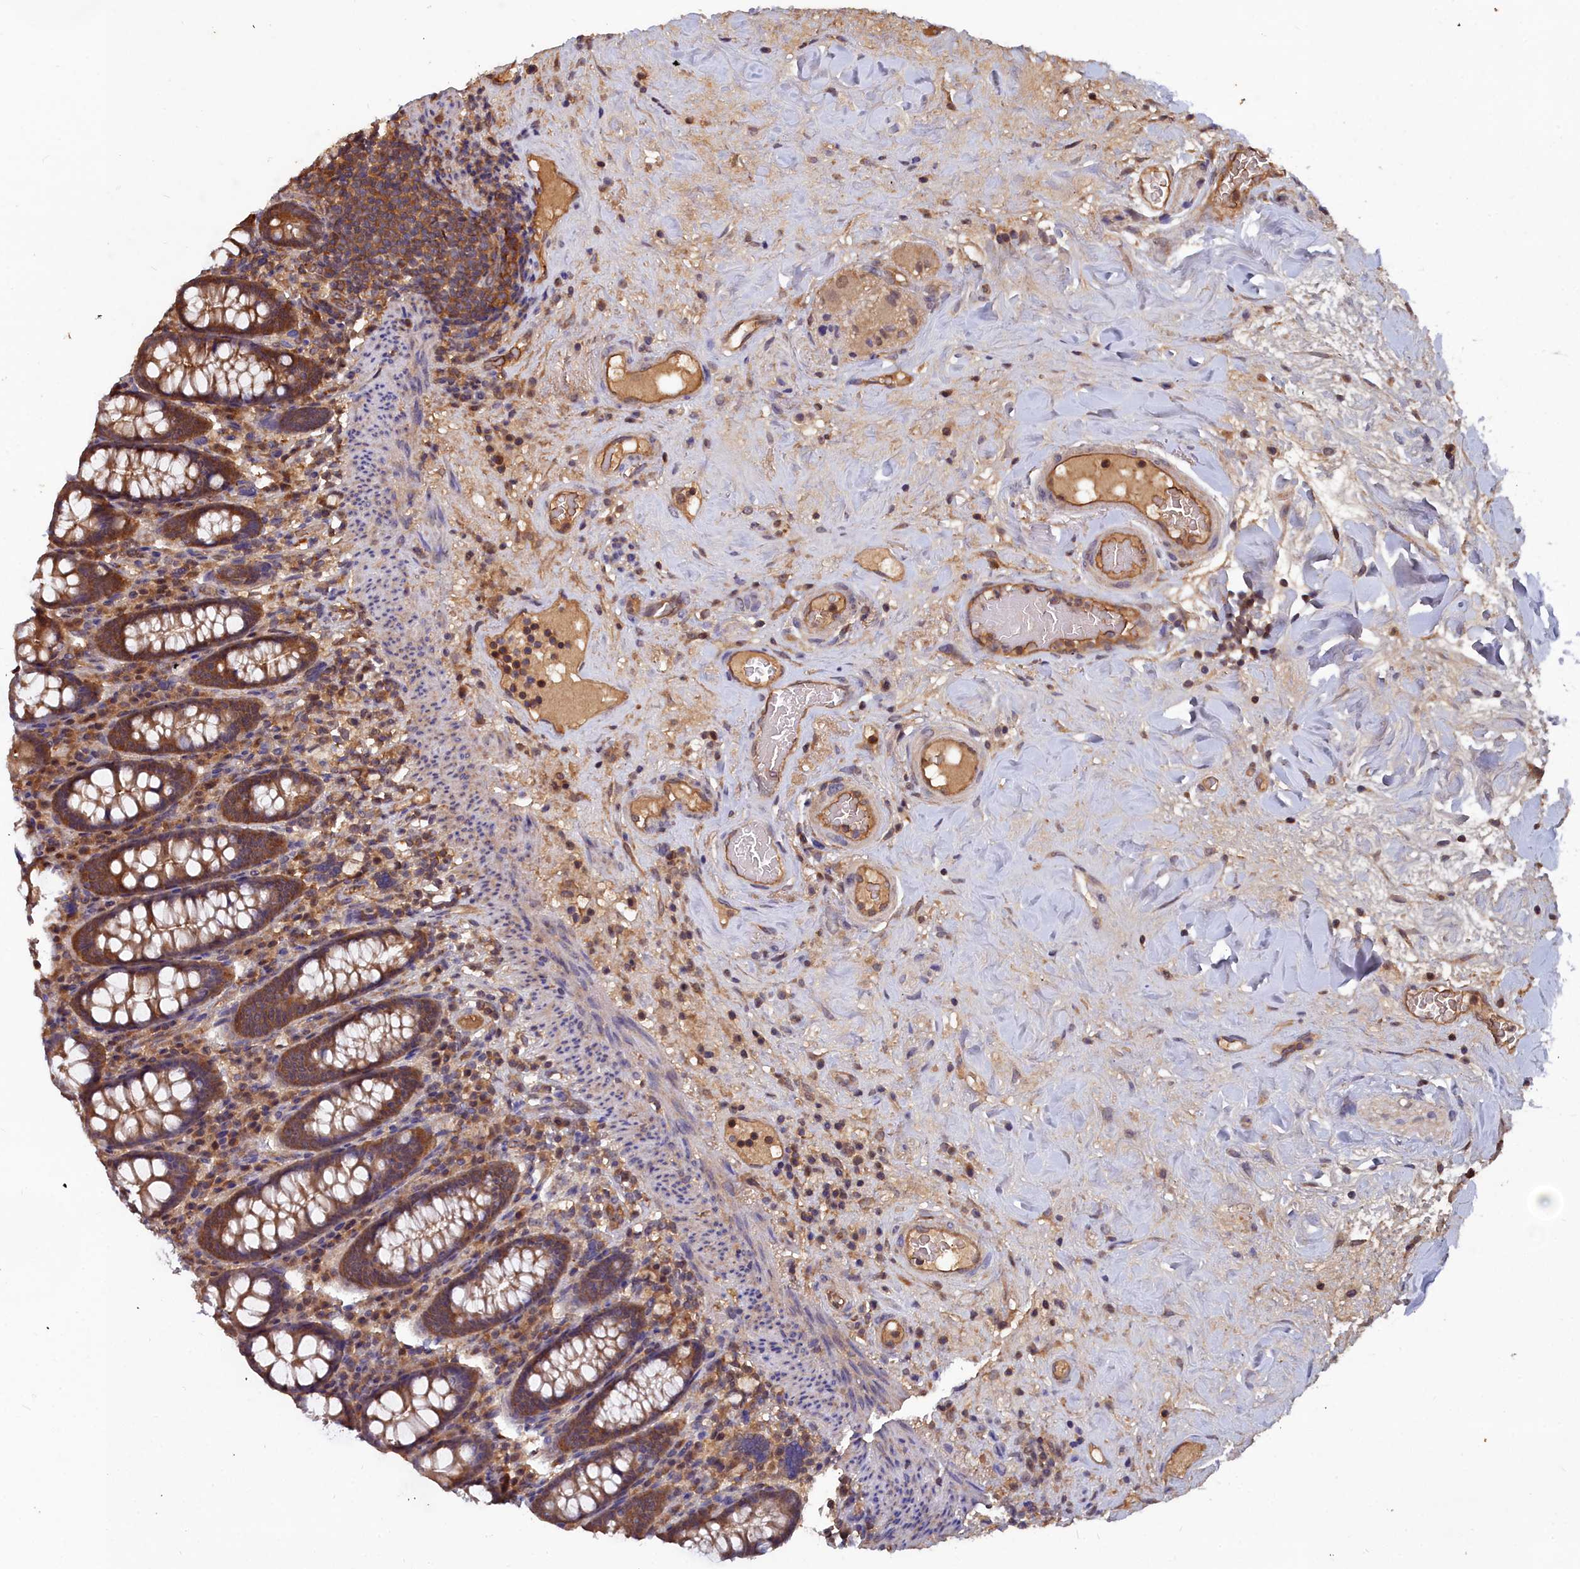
{"staining": {"intensity": "moderate", "quantity": ">75%", "location": "cytoplasmic/membranous"}, "tissue": "colon", "cell_type": "Endothelial cells", "image_type": "normal", "snomed": [{"axis": "morphology", "description": "Normal tissue, NOS"}, {"axis": "topography", "description": "Colon"}], "caption": "Moderate cytoplasmic/membranous protein staining is present in about >75% of endothelial cells in colon. The protein is stained brown, and the nuclei are stained in blue (DAB (3,3'-diaminobenzidine) IHC with brightfield microscopy, high magnification).", "gene": "GFRA2", "patient": {"sex": "female", "age": 79}}